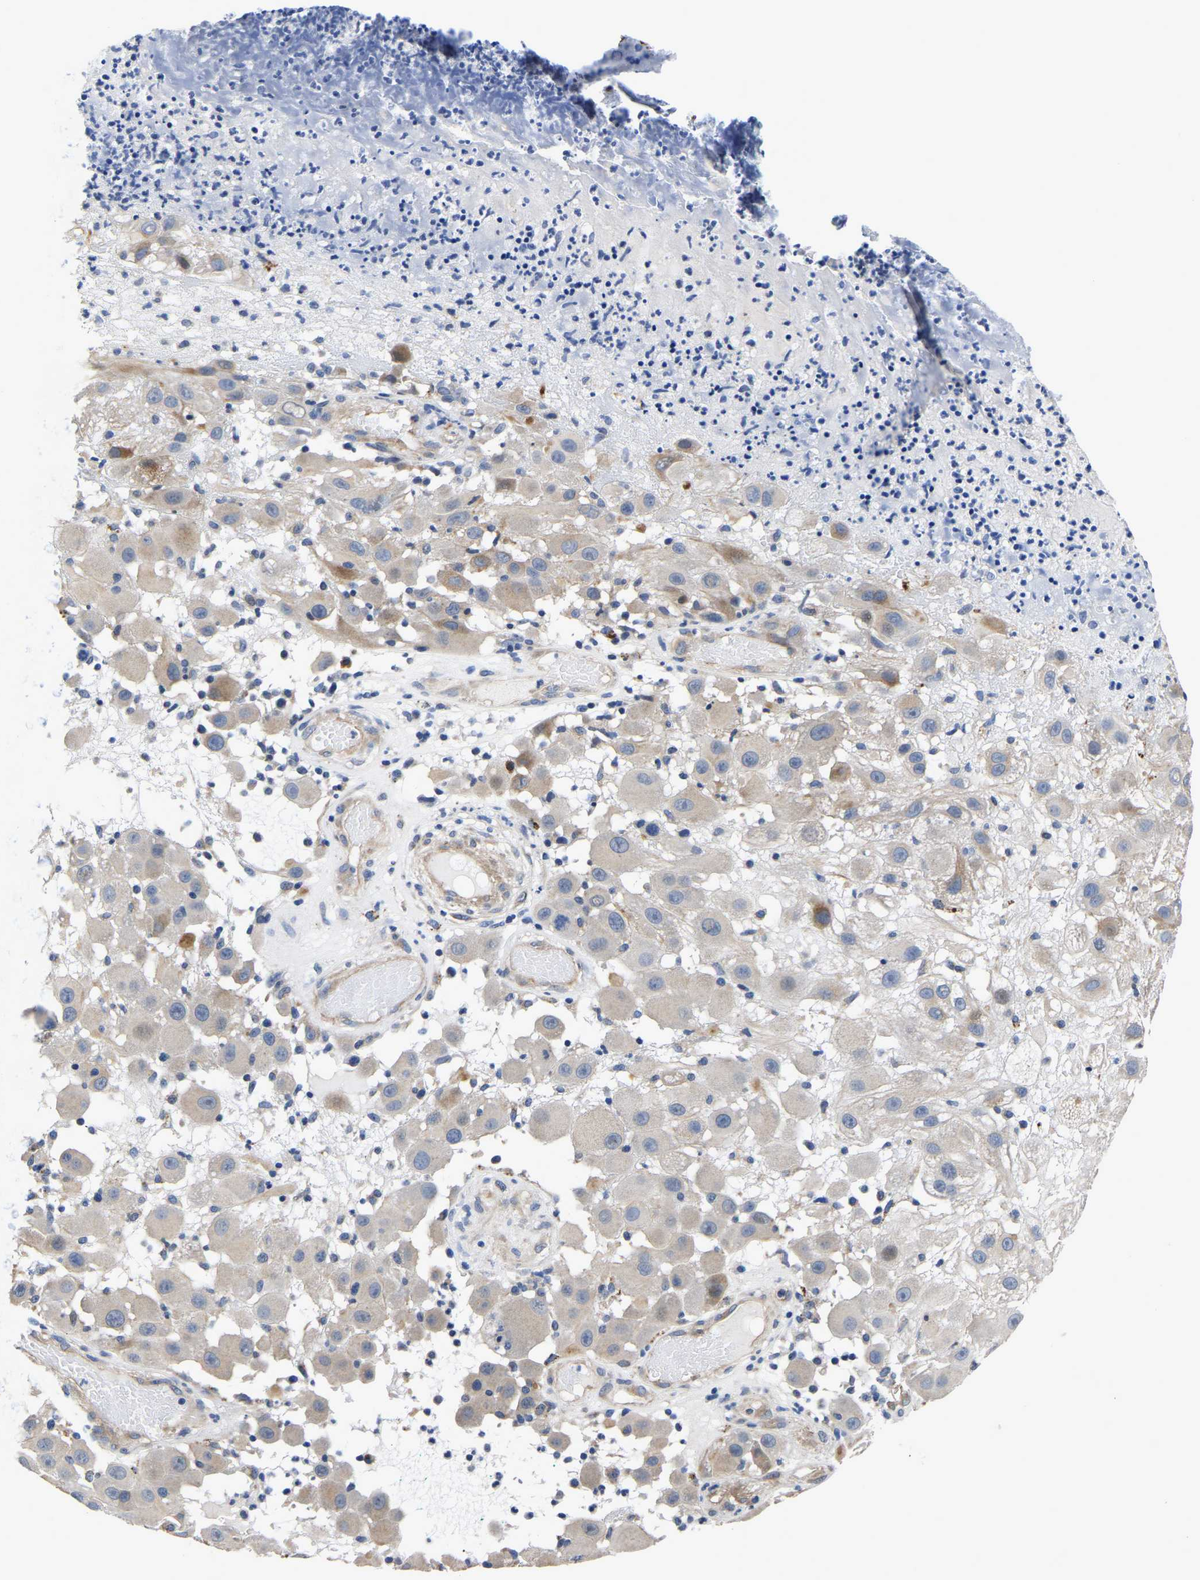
{"staining": {"intensity": "weak", "quantity": "25%-75%", "location": "cytoplasmic/membranous"}, "tissue": "melanoma", "cell_type": "Tumor cells", "image_type": "cancer", "snomed": [{"axis": "morphology", "description": "Malignant melanoma, NOS"}, {"axis": "topography", "description": "Skin"}], "caption": "DAB immunohistochemical staining of melanoma exhibits weak cytoplasmic/membranous protein expression in about 25%-75% of tumor cells. Immunohistochemistry (ihc) stains the protein of interest in brown and the nuclei are stained blue.", "gene": "PDLIM7", "patient": {"sex": "female", "age": 81}}